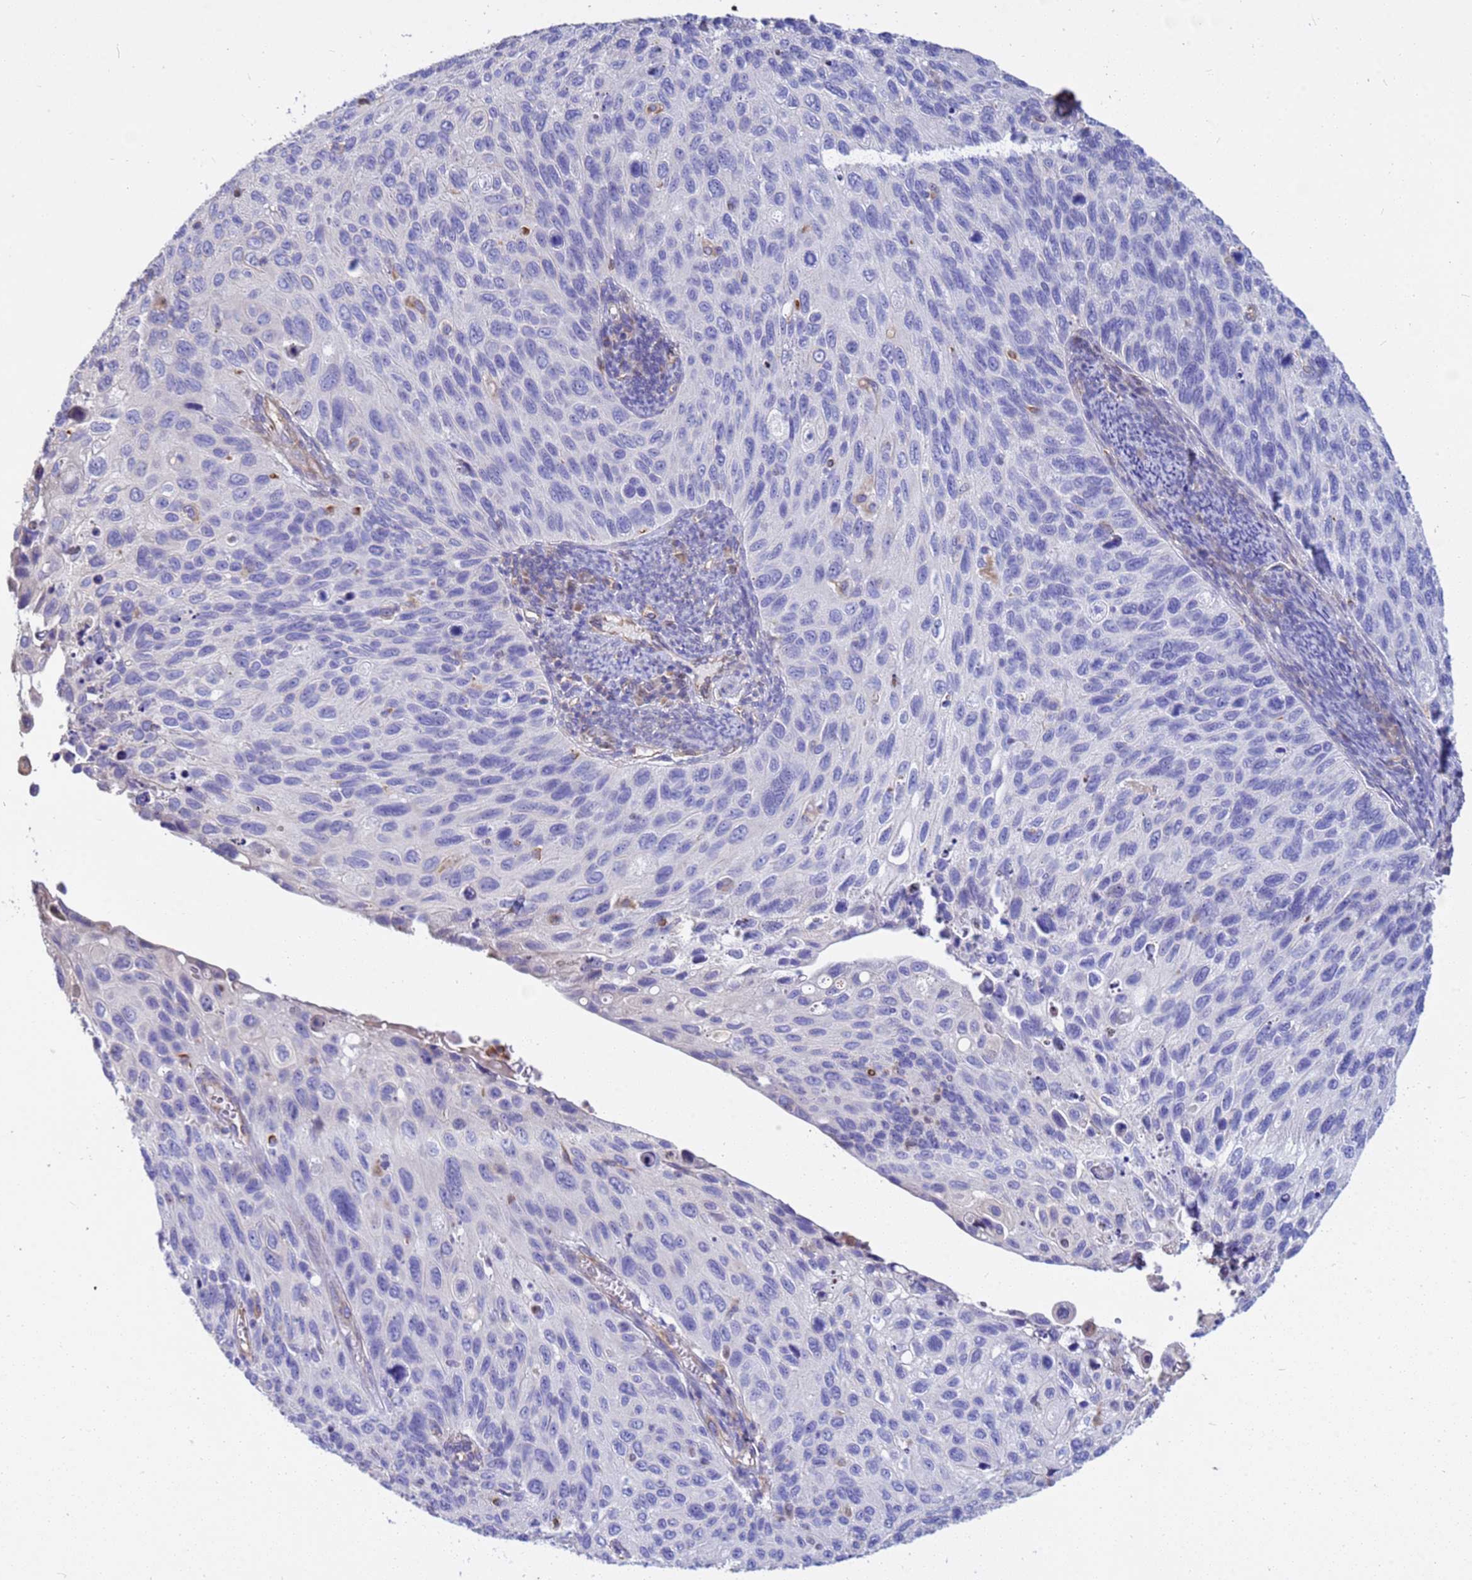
{"staining": {"intensity": "negative", "quantity": "none", "location": "none"}, "tissue": "cervical cancer", "cell_type": "Tumor cells", "image_type": "cancer", "snomed": [{"axis": "morphology", "description": "Squamous cell carcinoma, NOS"}, {"axis": "topography", "description": "Cervix"}], "caption": "This is an IHC micrograph of squamous cell carcinoma (cervical). There is no staining in tumor cells.", "gene": "TCEAL3", "patient": {"sex": "female", "age": 70}}